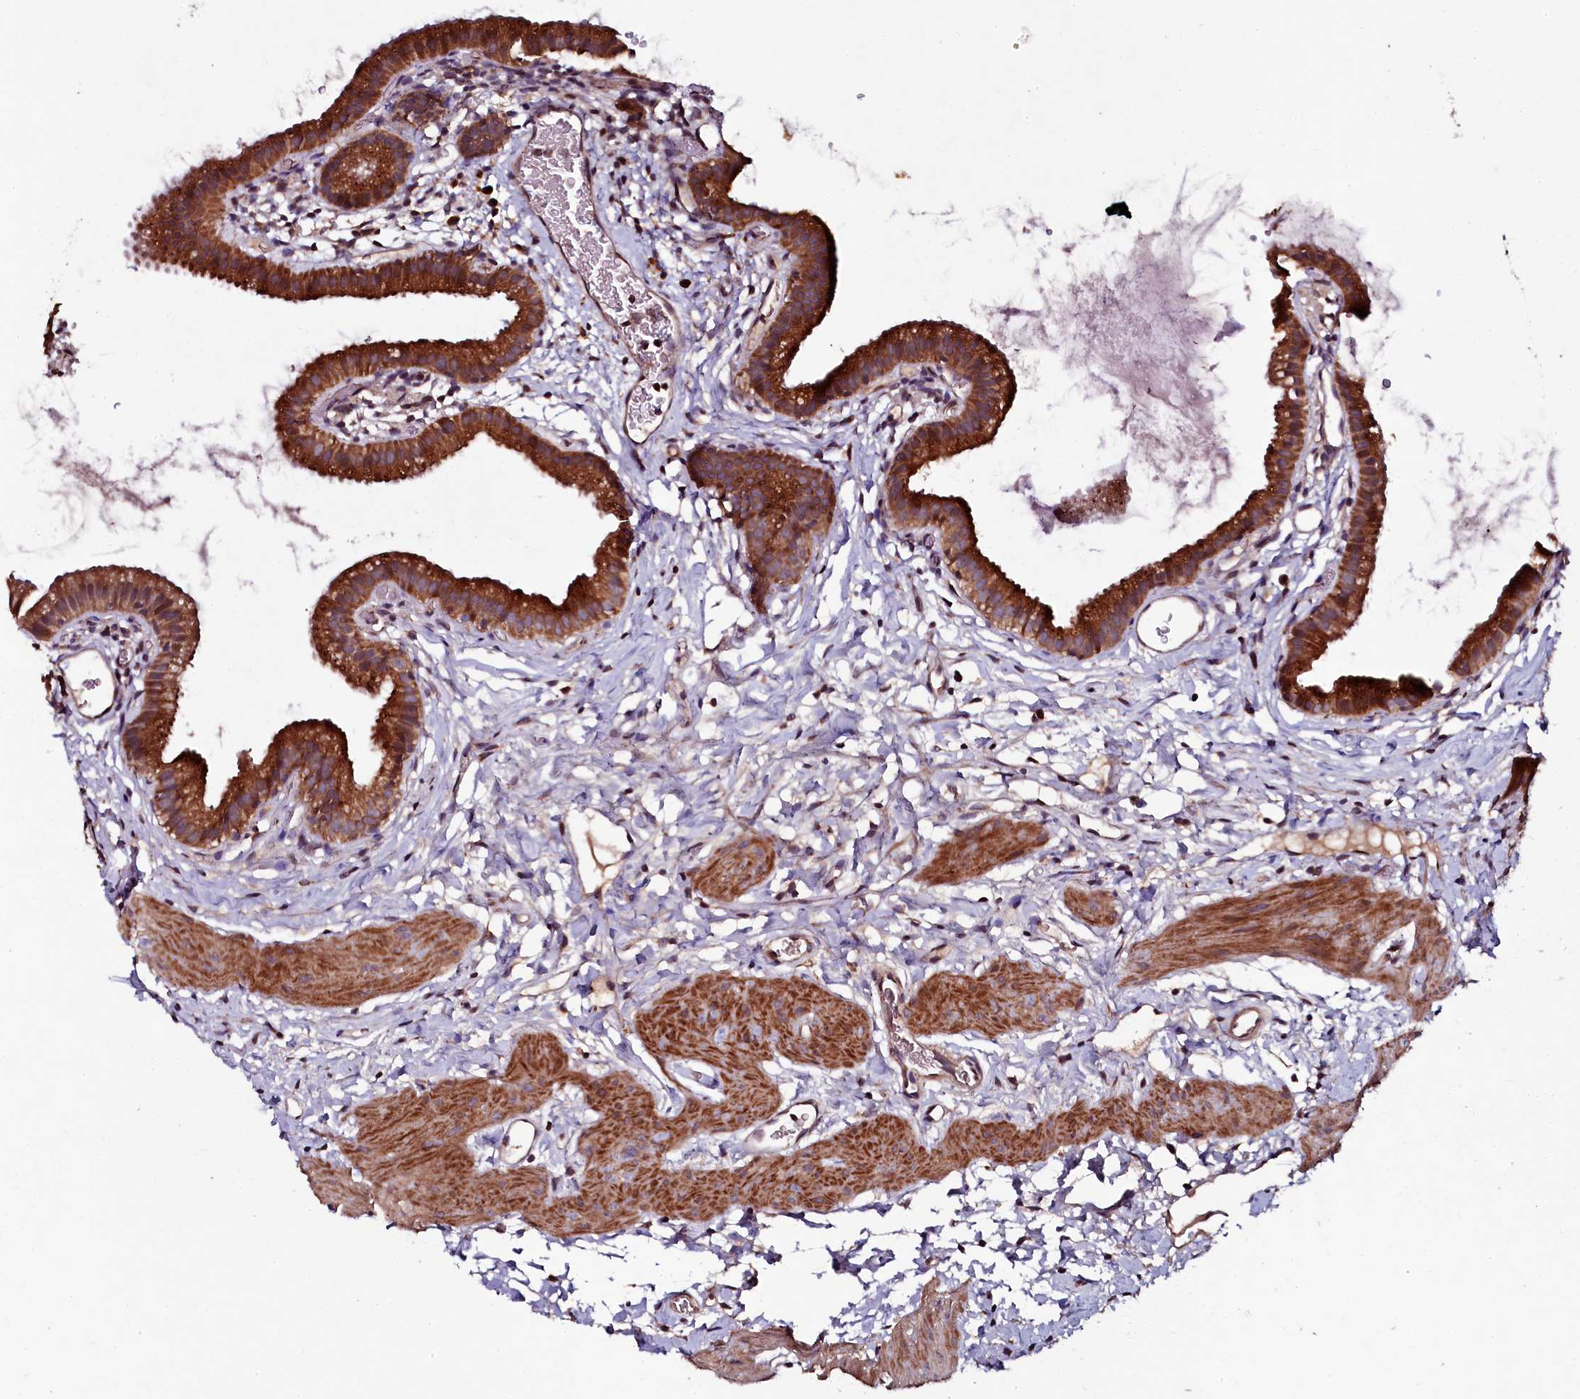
{"staining": {"intensity": "strong", "quantity": ">75%", "location": "cytoplasmic/membranous"}, "tissue": "gallbladder", "cell_type": "Glandular cells", "image_type": "normal", "snomed": [{"axis": "morphology", "description": "Normal tissue, NOS"}, {"axis": "topography", "description": "Gallbladder"}], "caption": "Brown immunohistochemical staining in normal human gallbladder displays strong cytoplasmic/membranous staining in about >75% of glandular cells.", "gene": "SEC24C", "patient": {"sex": "female", "age": 46}}